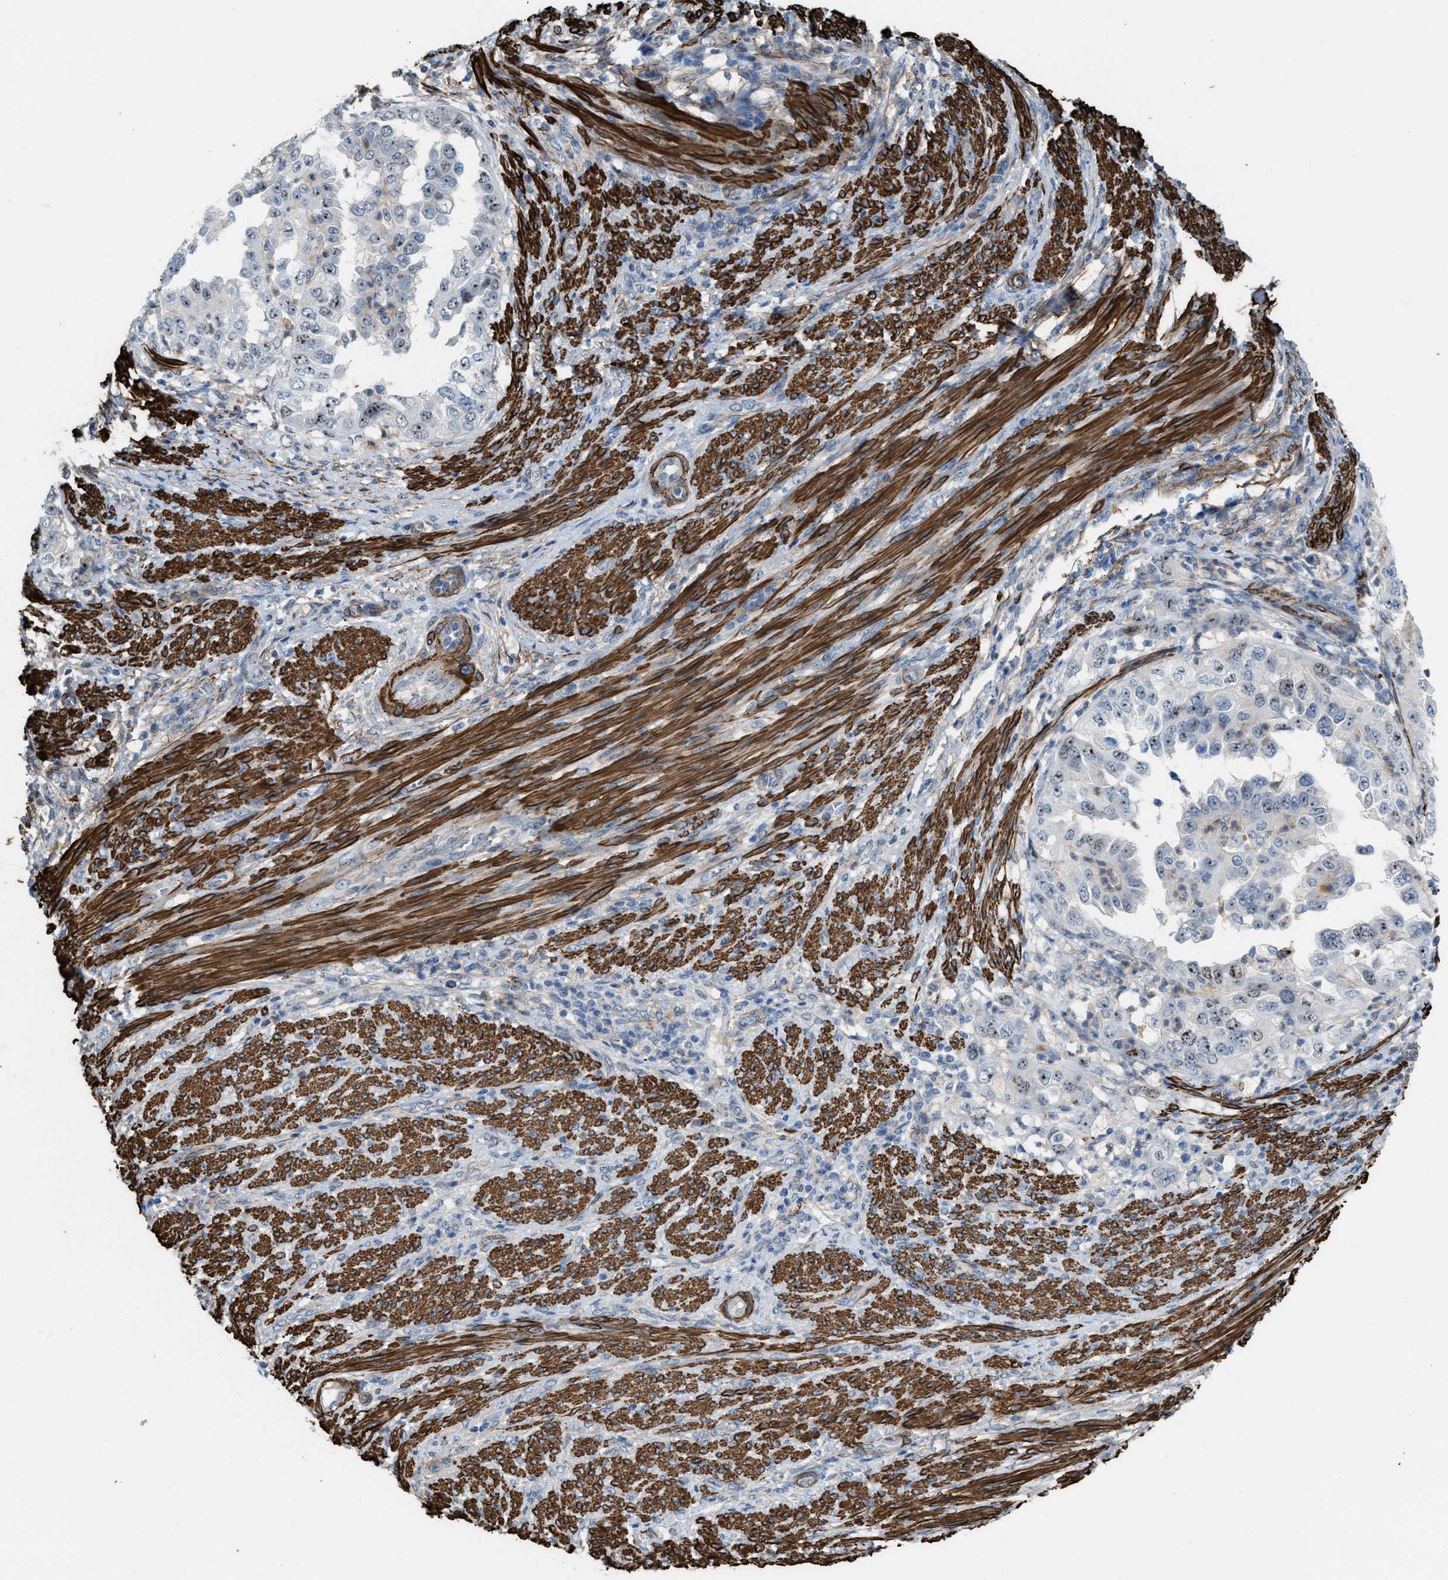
{"staining": {"intensity": "moderate", "quantity": ">75%", "location": "nuclear"}, "tissue": "endometrial cancer", "cell_type": "Tumor cells", "image_type": "cancer", "snomed": [{"axis": "morphology", "description": "Adenocarcinoma, NOS"}, {"axis": "topography", "description": "Endometrium"}], "caption": "Protein staining of endometrial adenocarcinoma tissue shows moderate nuclear positivity in approximately >75% of tumor cells. The protein is shown in brown color, while the nuclei are stained blue.", "gene": "NQO2", "patient": {"sex": "female", "age": 85}}